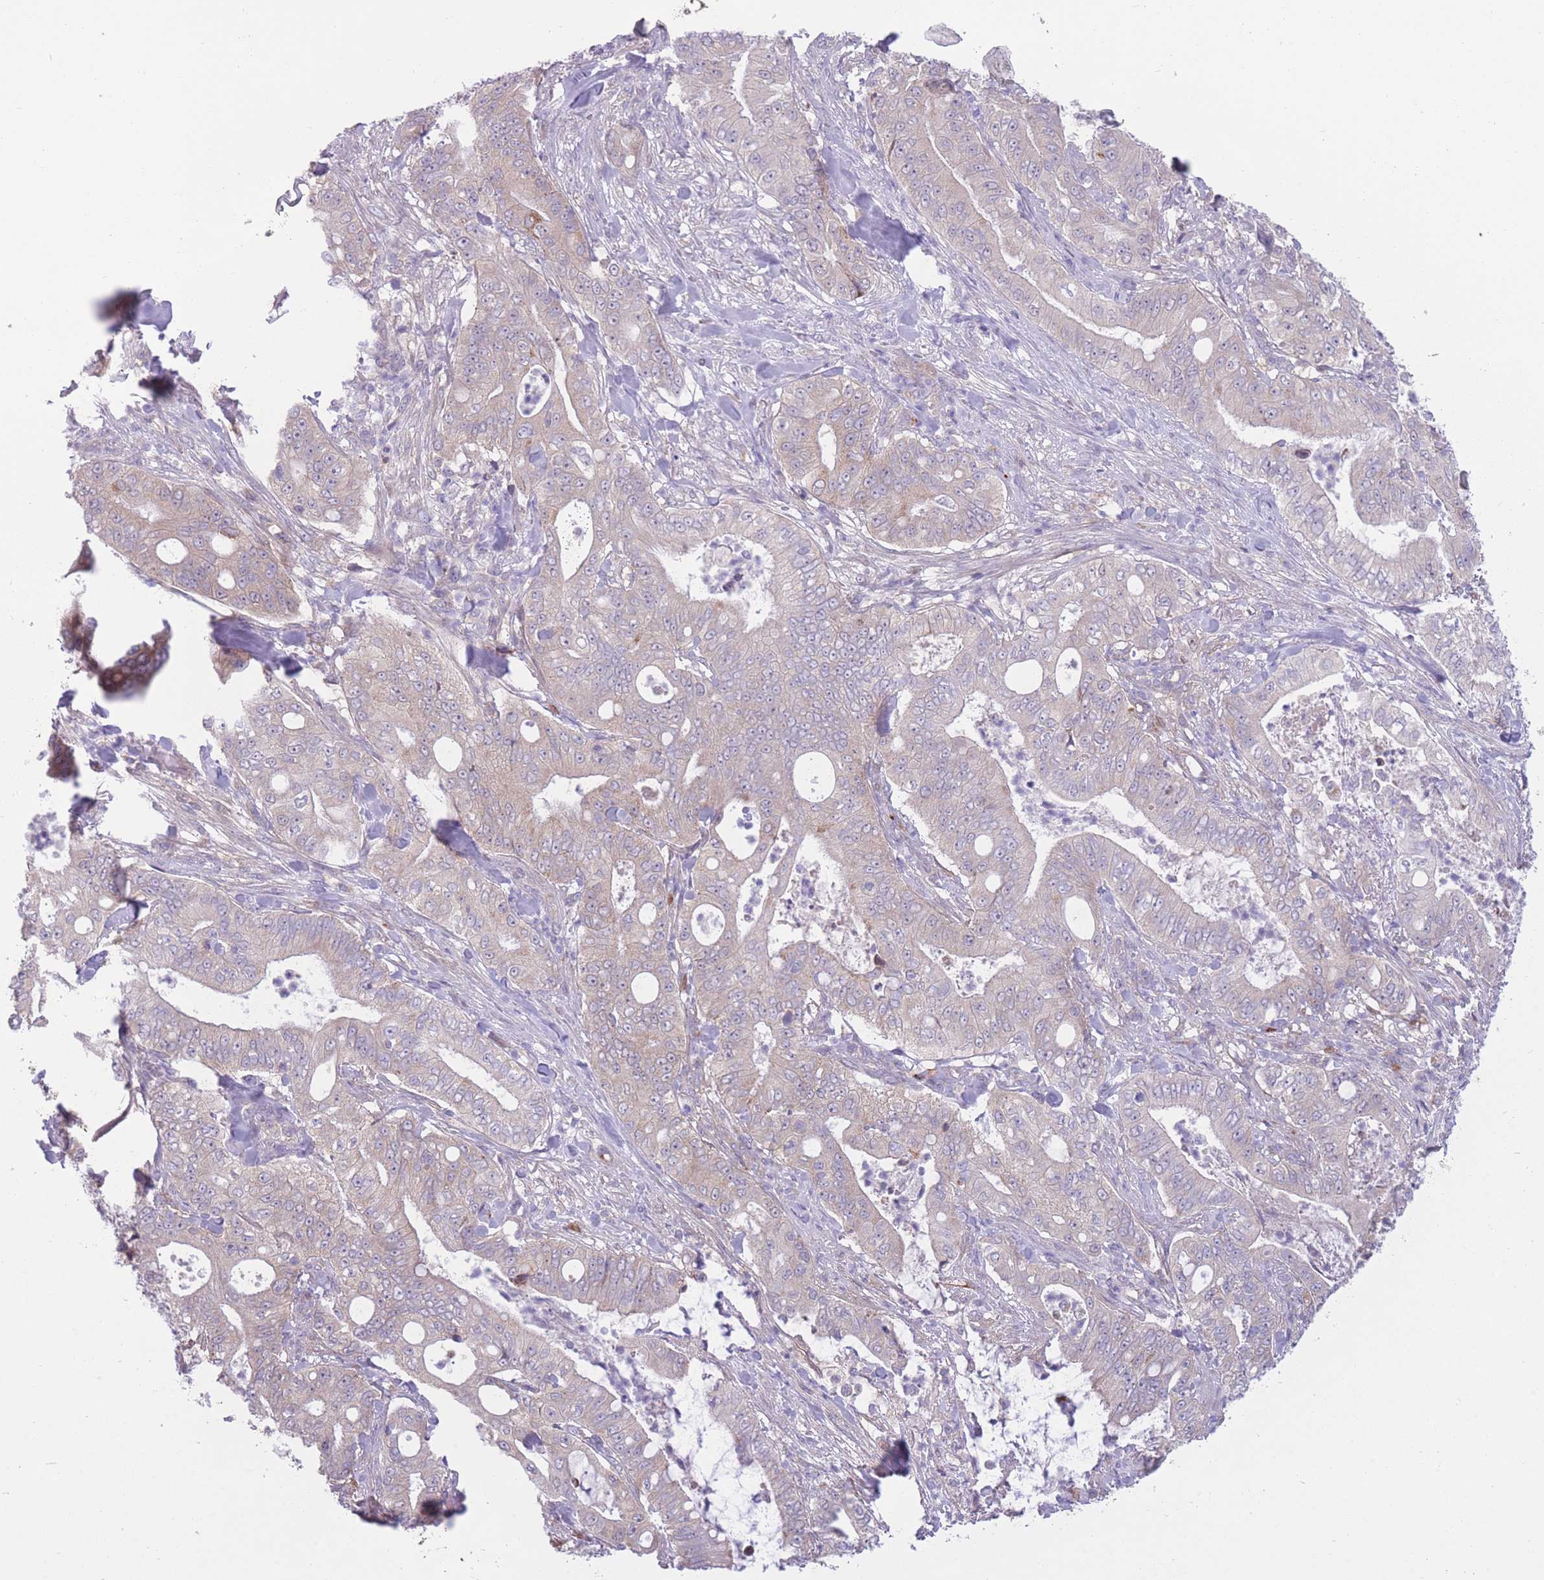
{"staining": {"intensity": "weak", "quantity": ">75%", "location": "cytoplasmic/membranous"}, "tissue": "pancreatic cancer", "cell_type": "Tumor cells", "image_type": "cancer", "snomed": [{"axis": "morphology", "description": "Adenocarcinoma, NOS"}, {"axis": "topography", "description": "Pancreas"}], "caption": "Adenocarcinoma (pancreatic) stained for a protein demonstrates weak cytoplasmic/membranous positivity in tumor cells.", "gene": "CCT6B", "patient": {"sex": "male", "age": 71}}